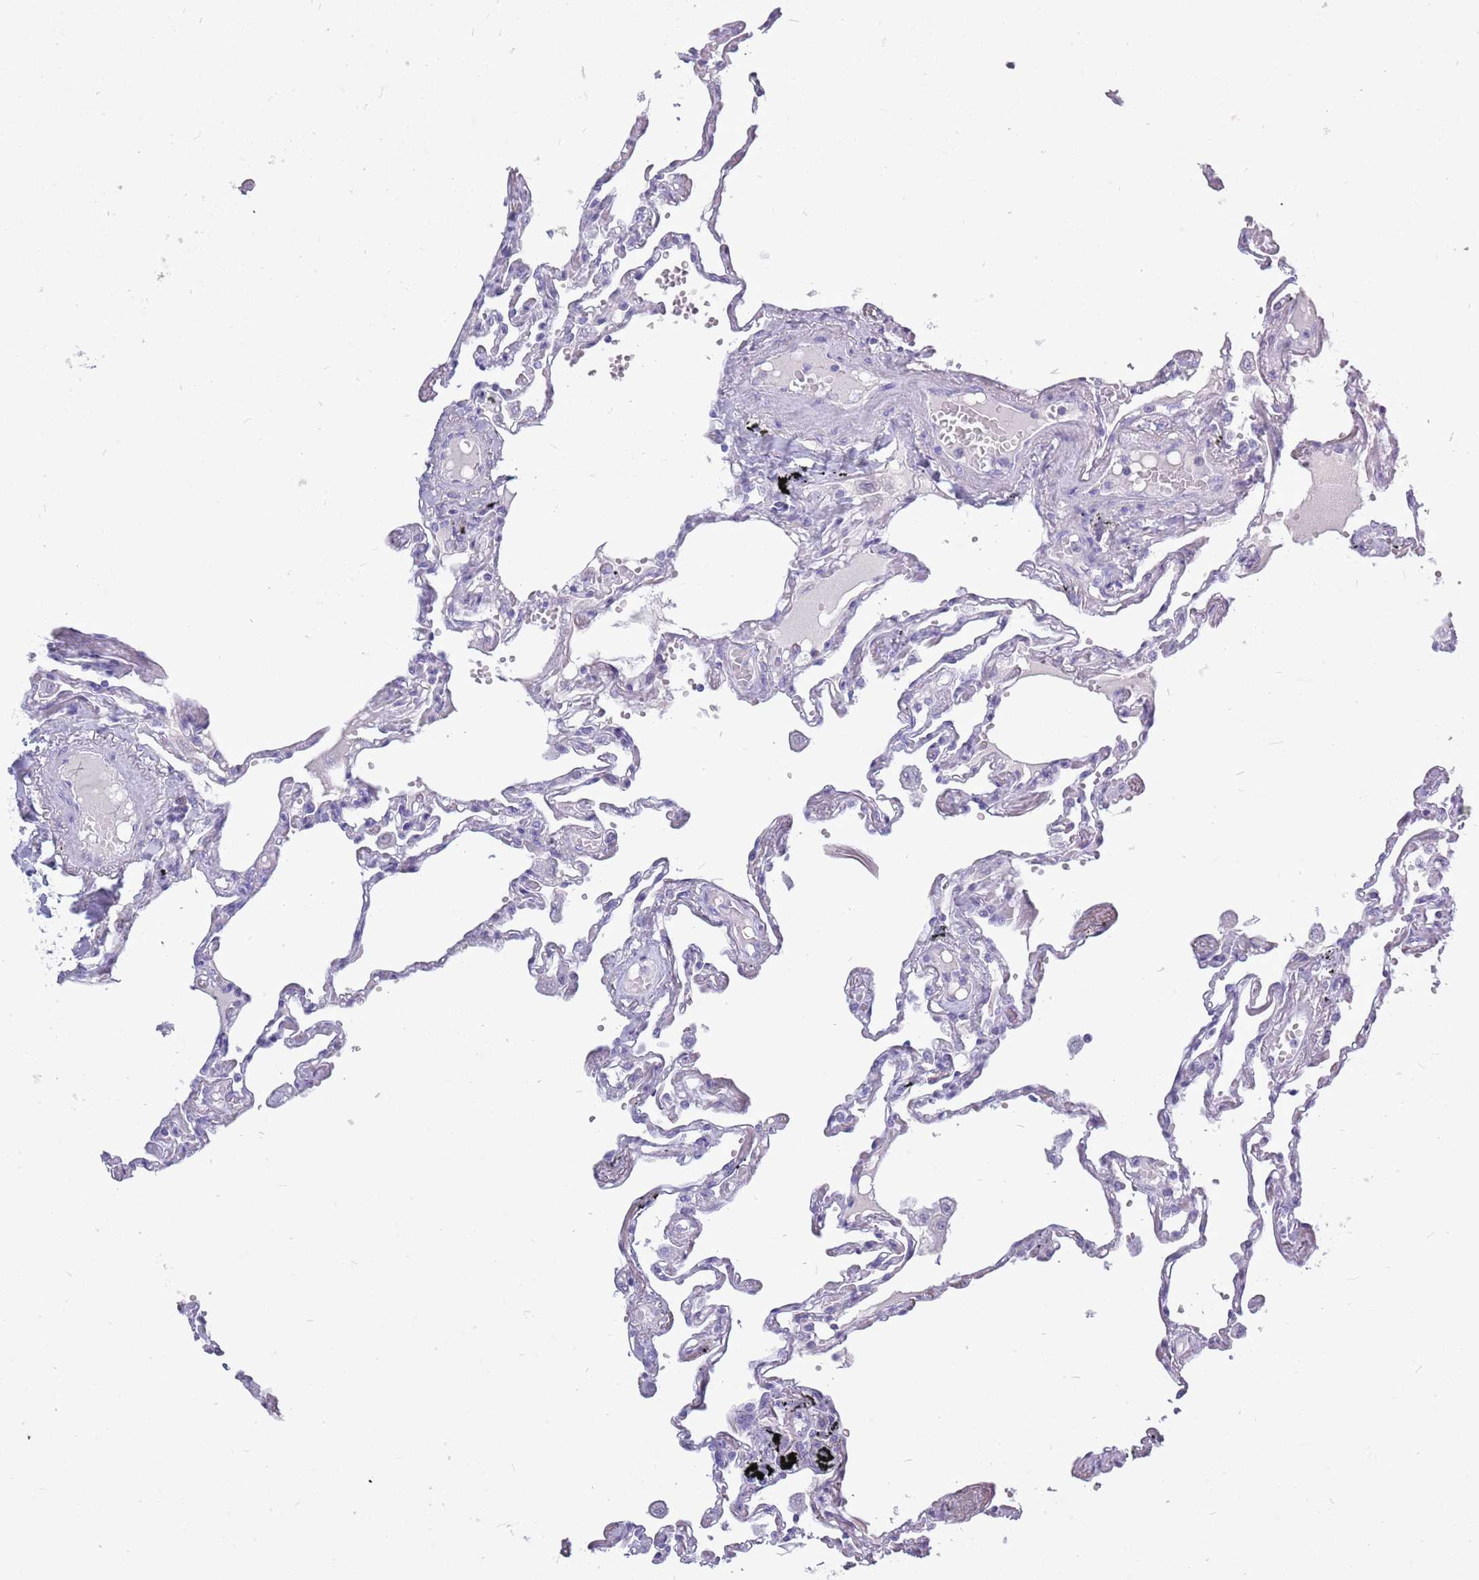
{"staining": {"intensity": "negative", "quantity": "none", "location": "none"}, "tissue": "lung", "cell_type": "Alveolar cells", "image_type": "normal", "snomed": [{"axis": "morphology", "description": "Normal tissue, NOS"}, {"axis": "topography", "description": "Lung"}], "caption": "Micrograph shows no significant protein expression in alveolar cells of normal lung.", "gene": "ZNF425", "patient": {"sex": "female", "age": 67}}